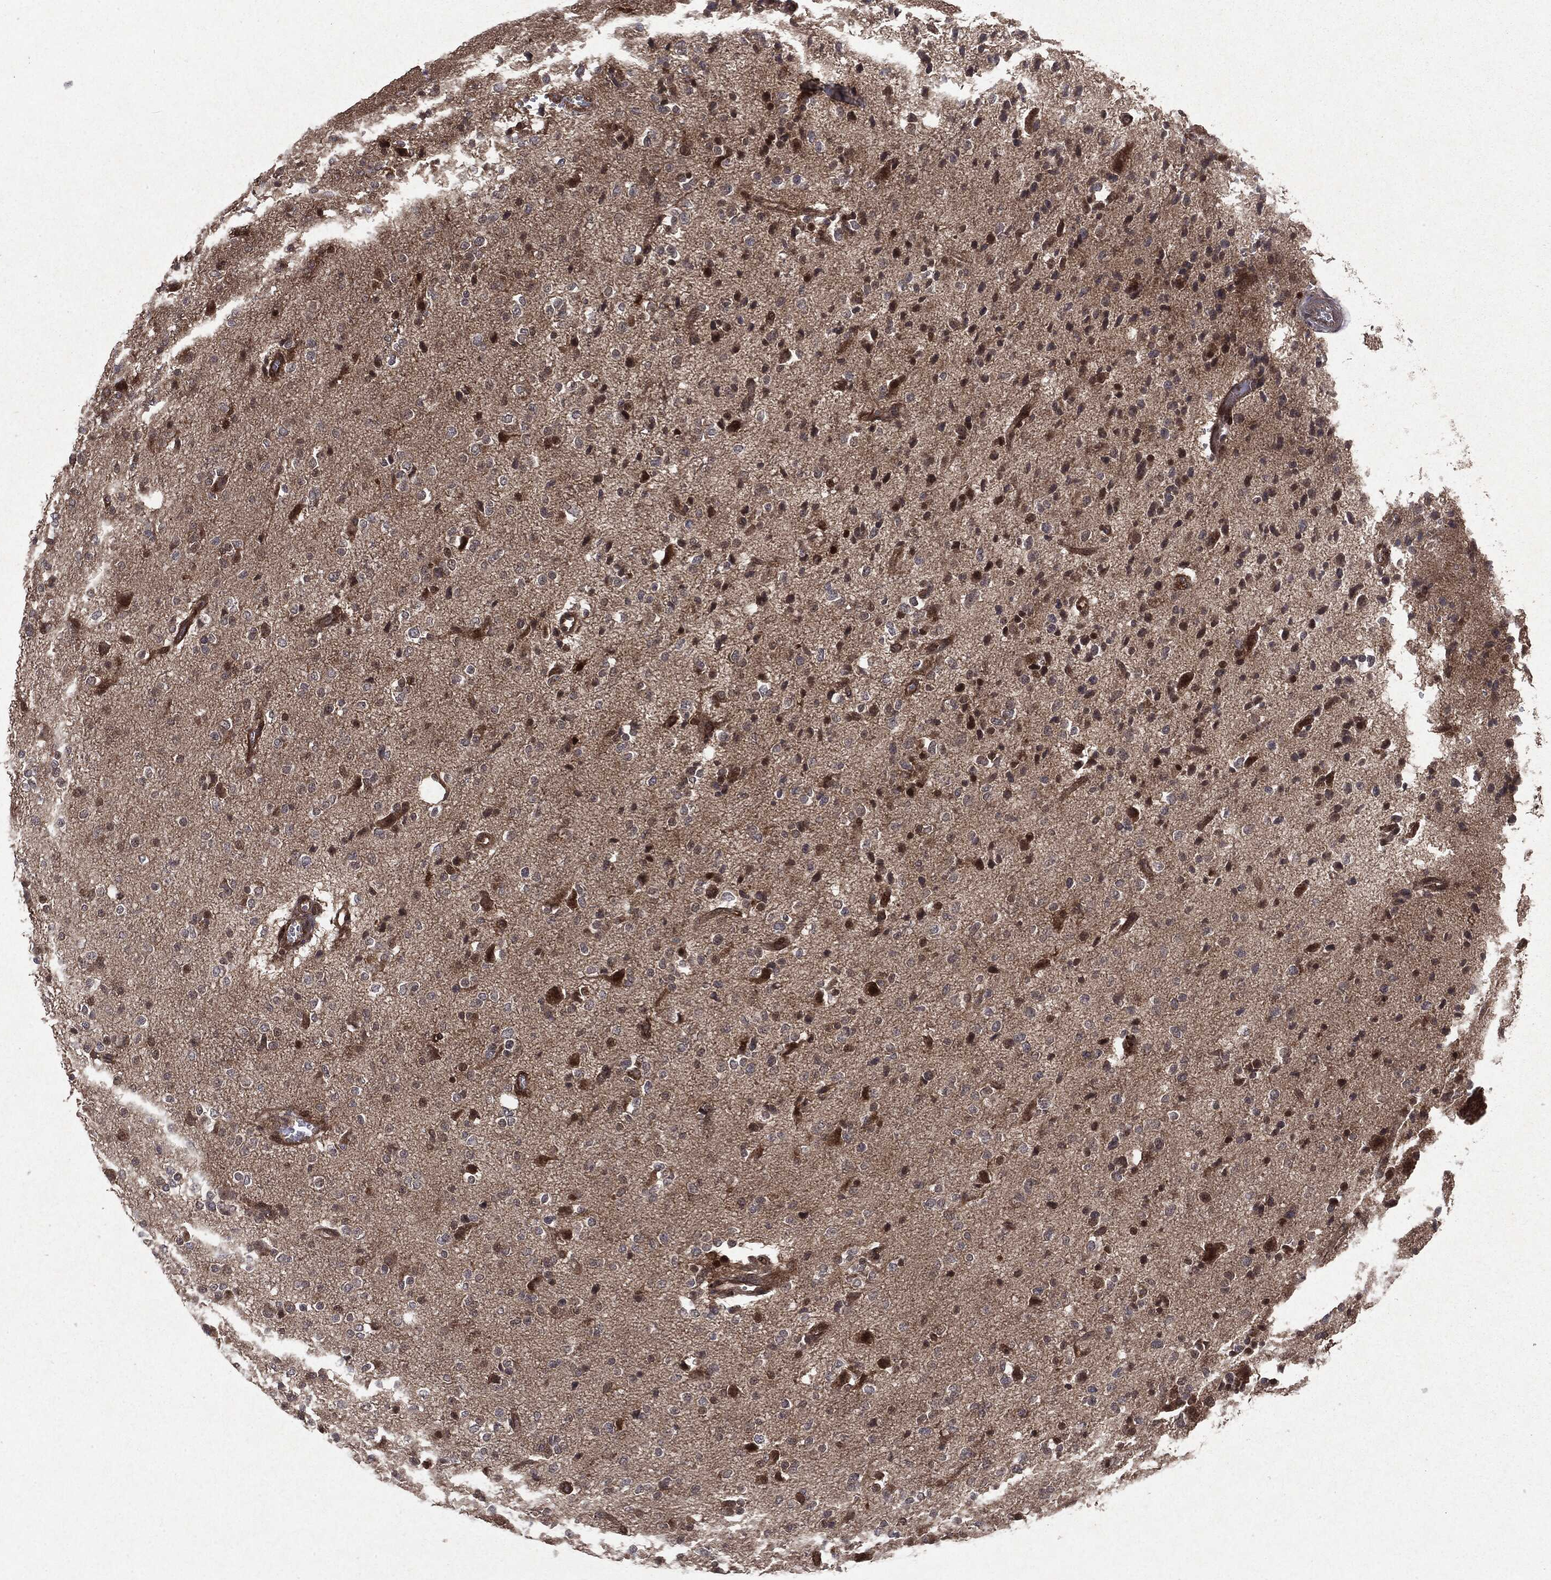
{"staining": {"intensity": "moderate", "quantity": "<25%", "location": "nuclear"}, "tissue": "glioma", "cell_type": "Tumor cells", "image_type": "cancer", "snomed": [{"axis": "morphology", "description": "Glioma, malignant, Low grade"}, {"axis": "topography", "description": "Brain"}], "caption": "The micrograph shows a brown stain indicating the presence of a protein in the nuclear of tumor cells in malignant glioma (low-grade).", "gene": "OTUB1", "patient": {"sex": "male", "age": 41}}